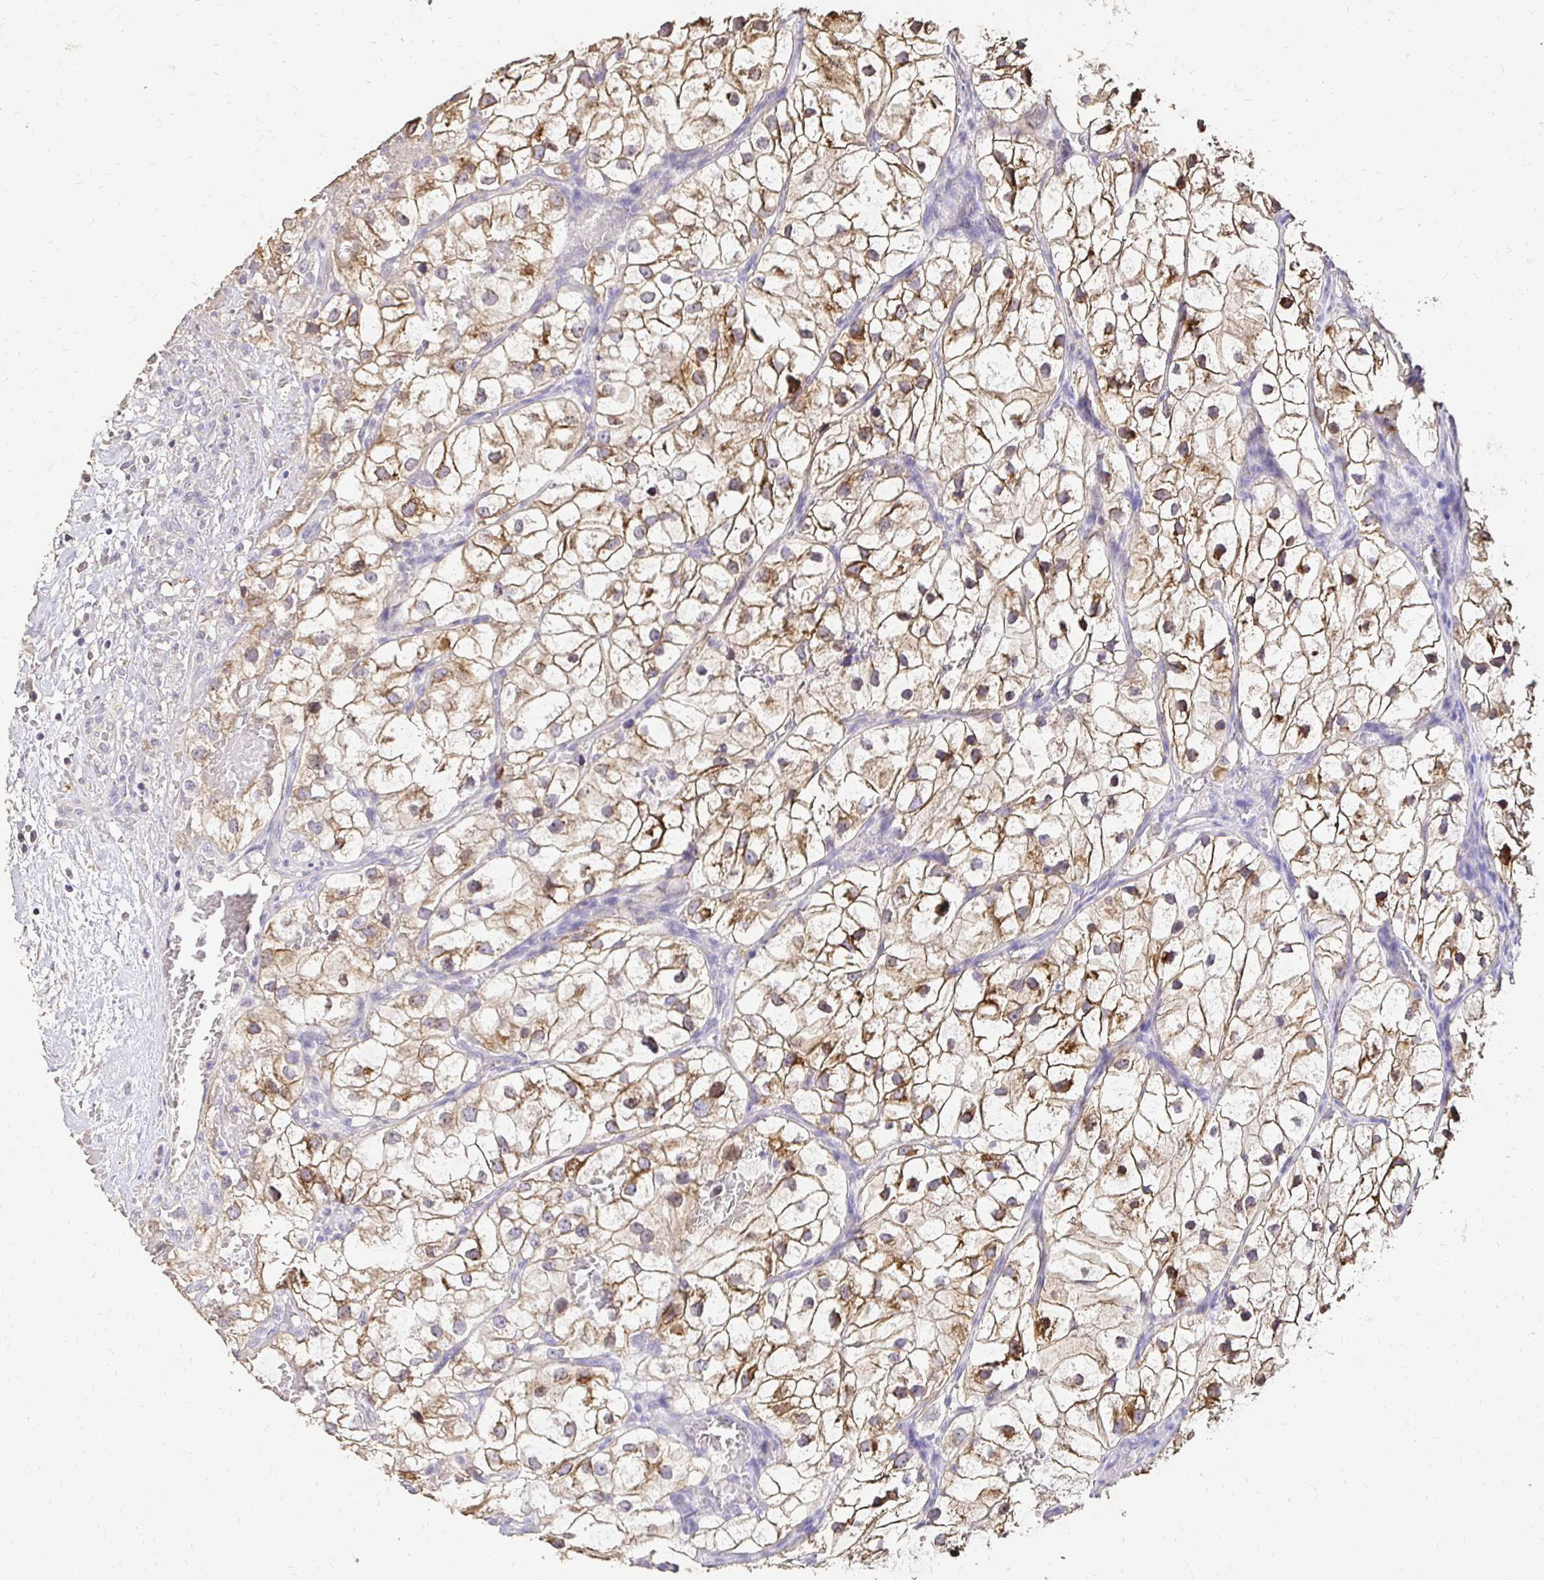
{"staining": {"intensity": "moderate", "quantity": ">75%", "location": "cytoplasmic/membranous"}, "tissue": "renal cancer", "cell_type": "Tumor cells", "image_type": "cancer", "snomed": [{"axis": "morphology", "description": "Adenocarcinoma, NOS"}, {"axis": "topography", "description": "Kidney"}], "caption": "A high-resolution photomicrograph shows immunohistochemistry (IHC) staining of renal cancer (adenocarcinoma), which reveals moderate cytoplasmic/membranous staining in approximately >75% of tumor cells. The staining is performed using DAB brown chromogen to label protein expression. The nuclei are counter-stained blue using hematoxylin.", "gene": "UGT1A6", "patient": {"sex": "male", "age": 59}}